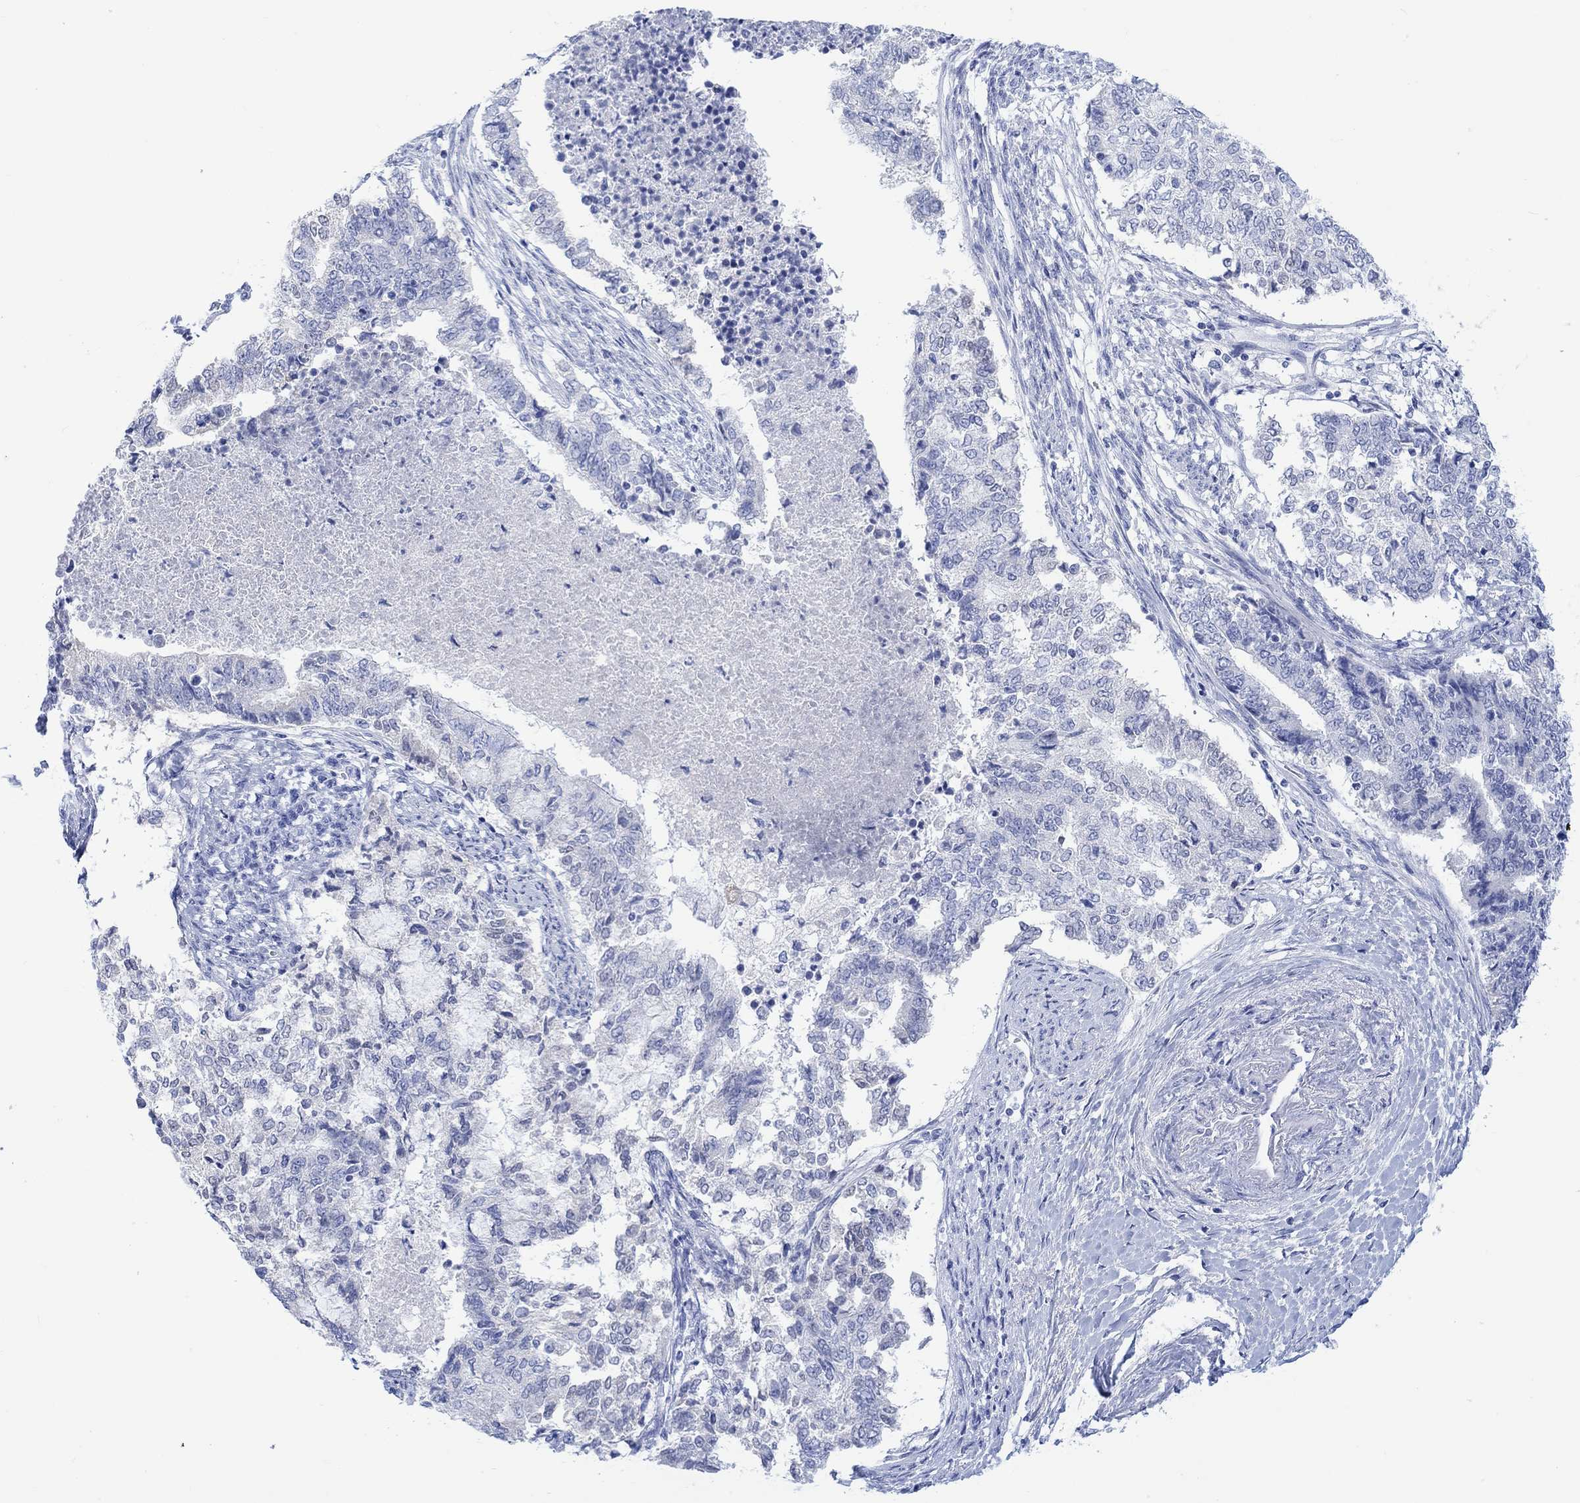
{"staining": {"intensity": "negative", "quantity": "none", "location": "none"}, "tissue": "endometrial cancer", "cell_type": "Tumor cells", "image_type": "cancer", "snomed": [{"axis": "morphology", "description": "Adenocarcinoma, NOS"}, {"axis": "topography", "description": "Endometrium"}], "caption": "The photomicrograph reveals no staining of tumor cells in endometrial adenocarcinoma.", "gene": "CALCA", "patient": {"sex": "female", "age": 65}}